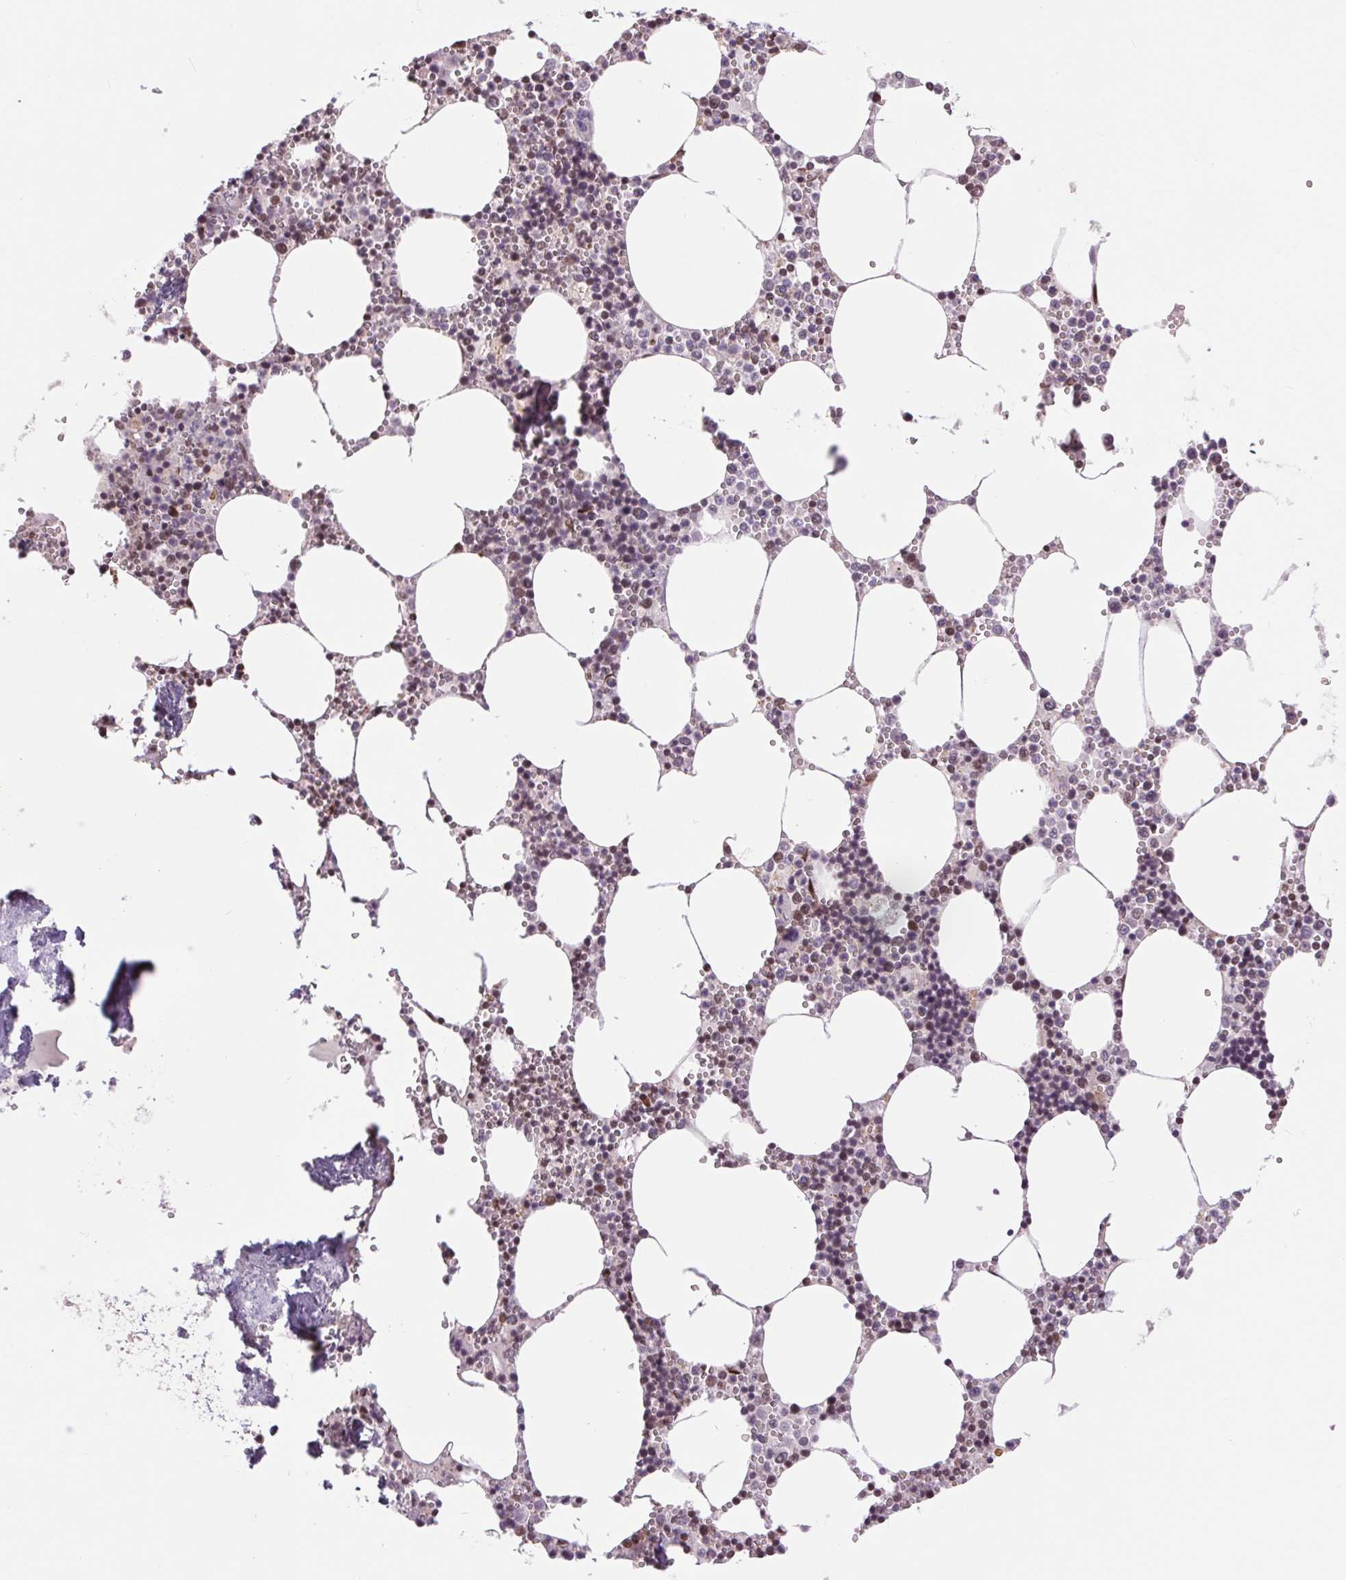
{"staining": {"intensity": "moderate", "quantity": ">75%", "location": "cytoplasmic/membranous,nuclear"}, "tissue": "bone marrow", "cell_type": "Hematopoietic cells", "image_type": "normal", "snomed": [{"axis": "morphology", "description": "Normal tissue, NOS"}, {"axis": "topography", "description": "Bone marrow"}], "caption": "Protein staining displays moderate cytoplasmic/membranous,nuclear staining in approximately >75% of hematopoietic cells in unremarkable bone marrow.", "gene": "RAD23A", "patient": {"sex": "male", "age": 54}}